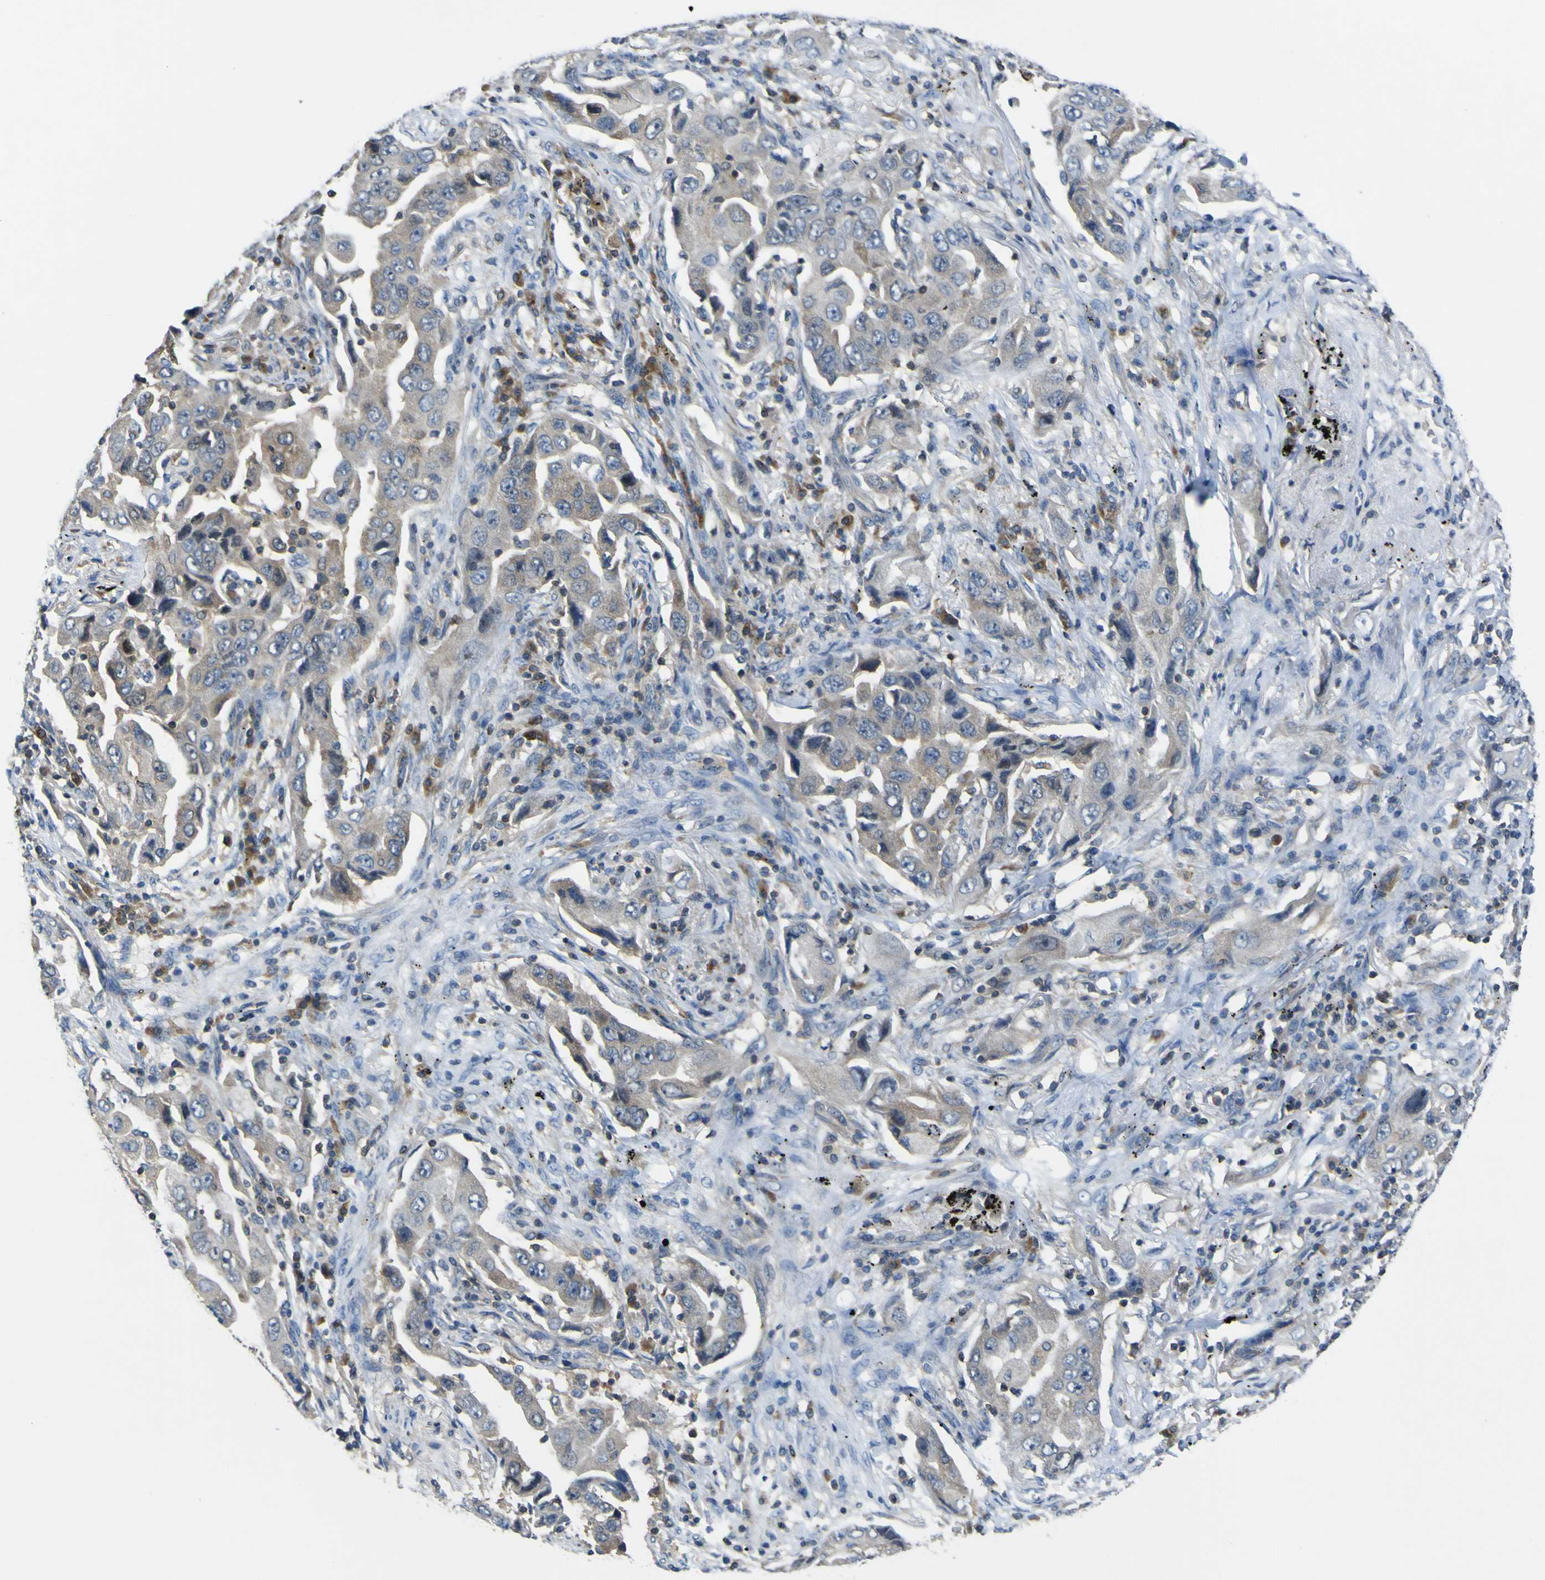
{"staining": {"intensity": "moderate", "quantity": "25%-75%", "location": "cytoplasmic/membranous"}, "tissue": "lung cancer", "cell_type": "Tumor cells", "image_type": "cancer", "snomed": [{"axis": "morphology", "description": "Adenocarcinoma, NOS"}, {"axis": "topography", "description": "Lung"}], "caption": "High-power microscopy captured an immunohistochemistry (IHC) photomicrograph of lung adenocarcinoma, revealing moderate cytoplasmic/membranous positivity in approximately 25%-75% of tumor cells.", "gene": "EML2", "patient": {"sex": "female", "age": 65}}